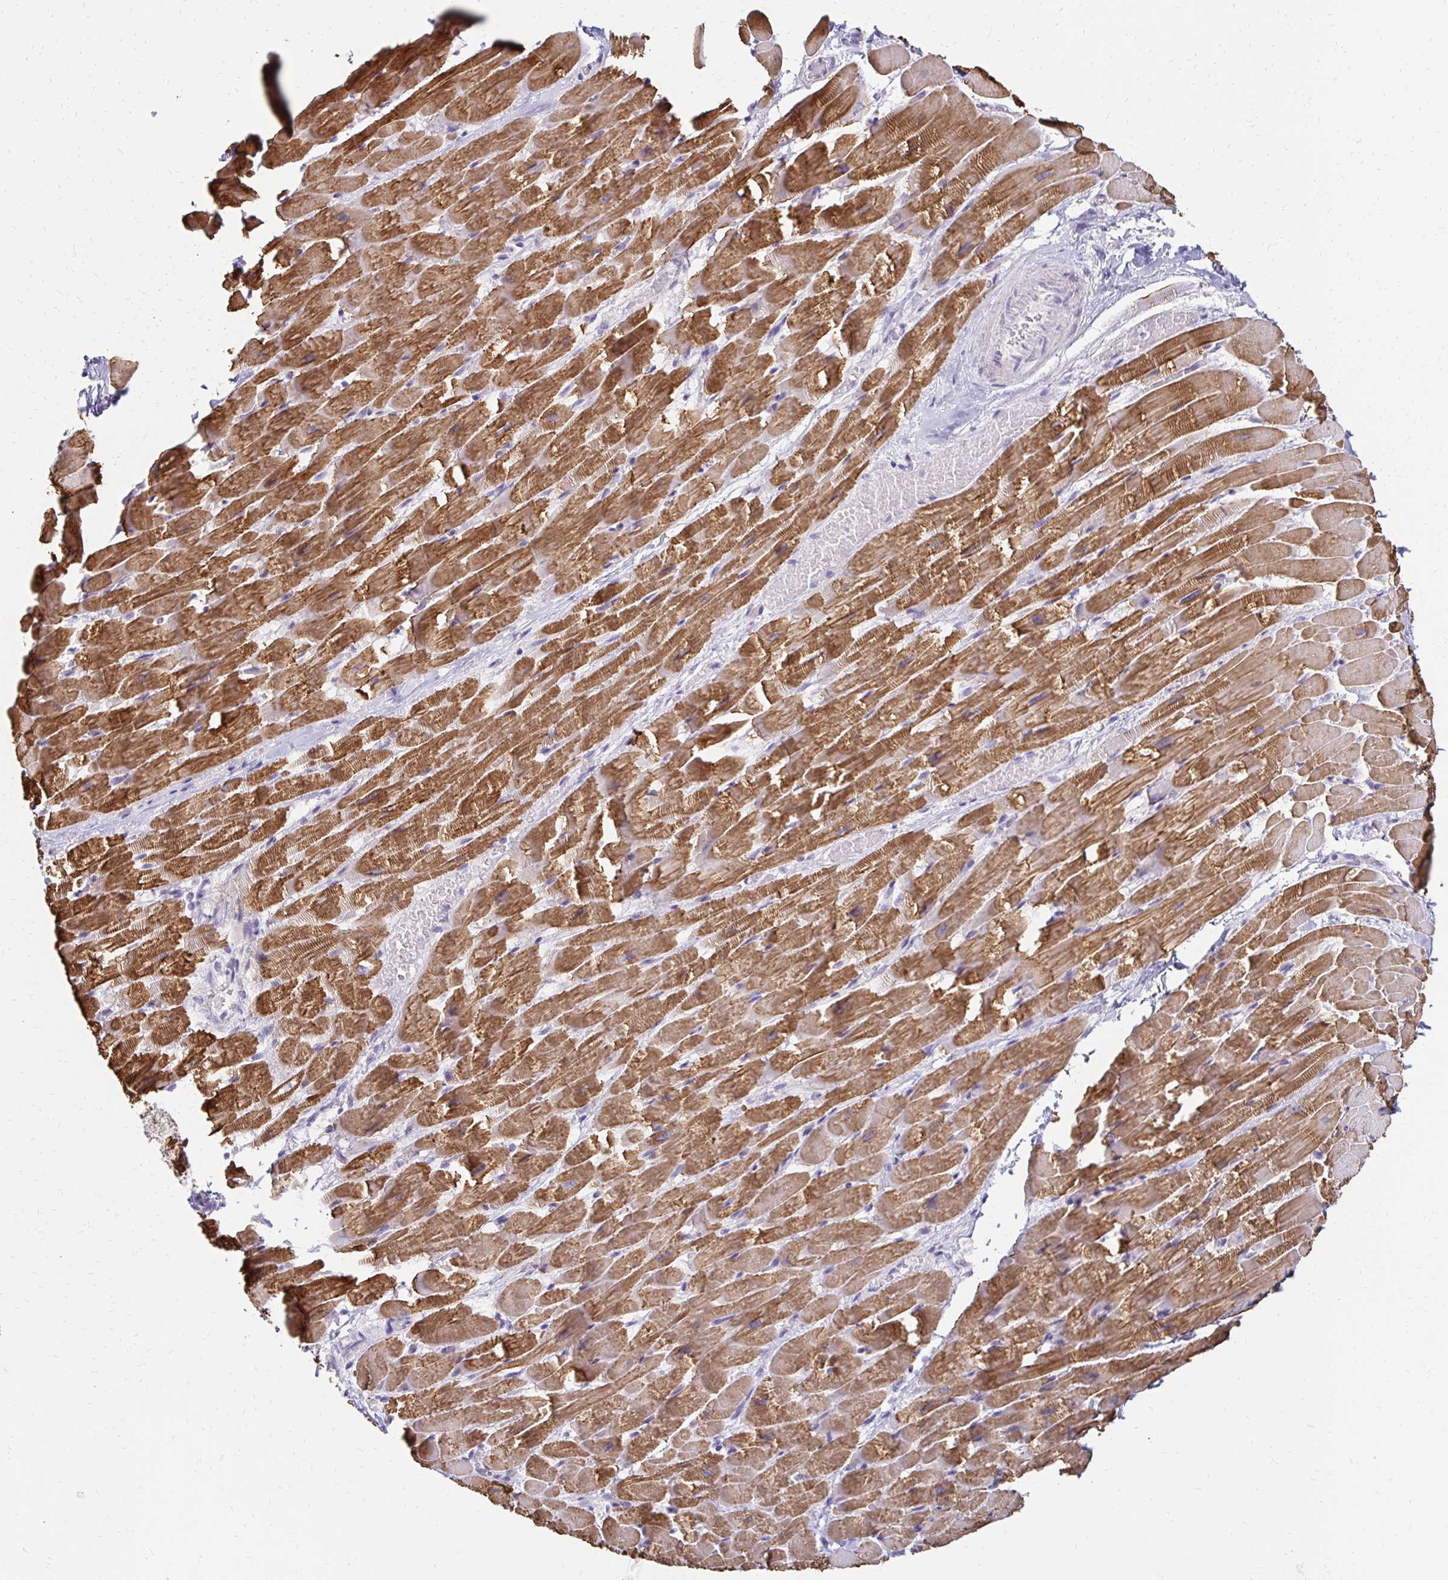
{"staining": {"intensity": "strong", "quantity": ">75%", "location": "cytoplasmic/membranous"}, "tissue": "heart muscle", "cell_type": "Cardiomyocytes", "image_type": "normal", "snomed": [{"axis": "morphology", "description": "Normal tissue, NOS"}, {"axis": "topography", "description": "Heart"}], "caption": "Strong cytoplasmic/membranous staining is seen in about >75% of cardiomyocytes in unremarkable heart muscle.", "gene": "C1QTNF2", "patient": {"sex": "male", "age": 37}}